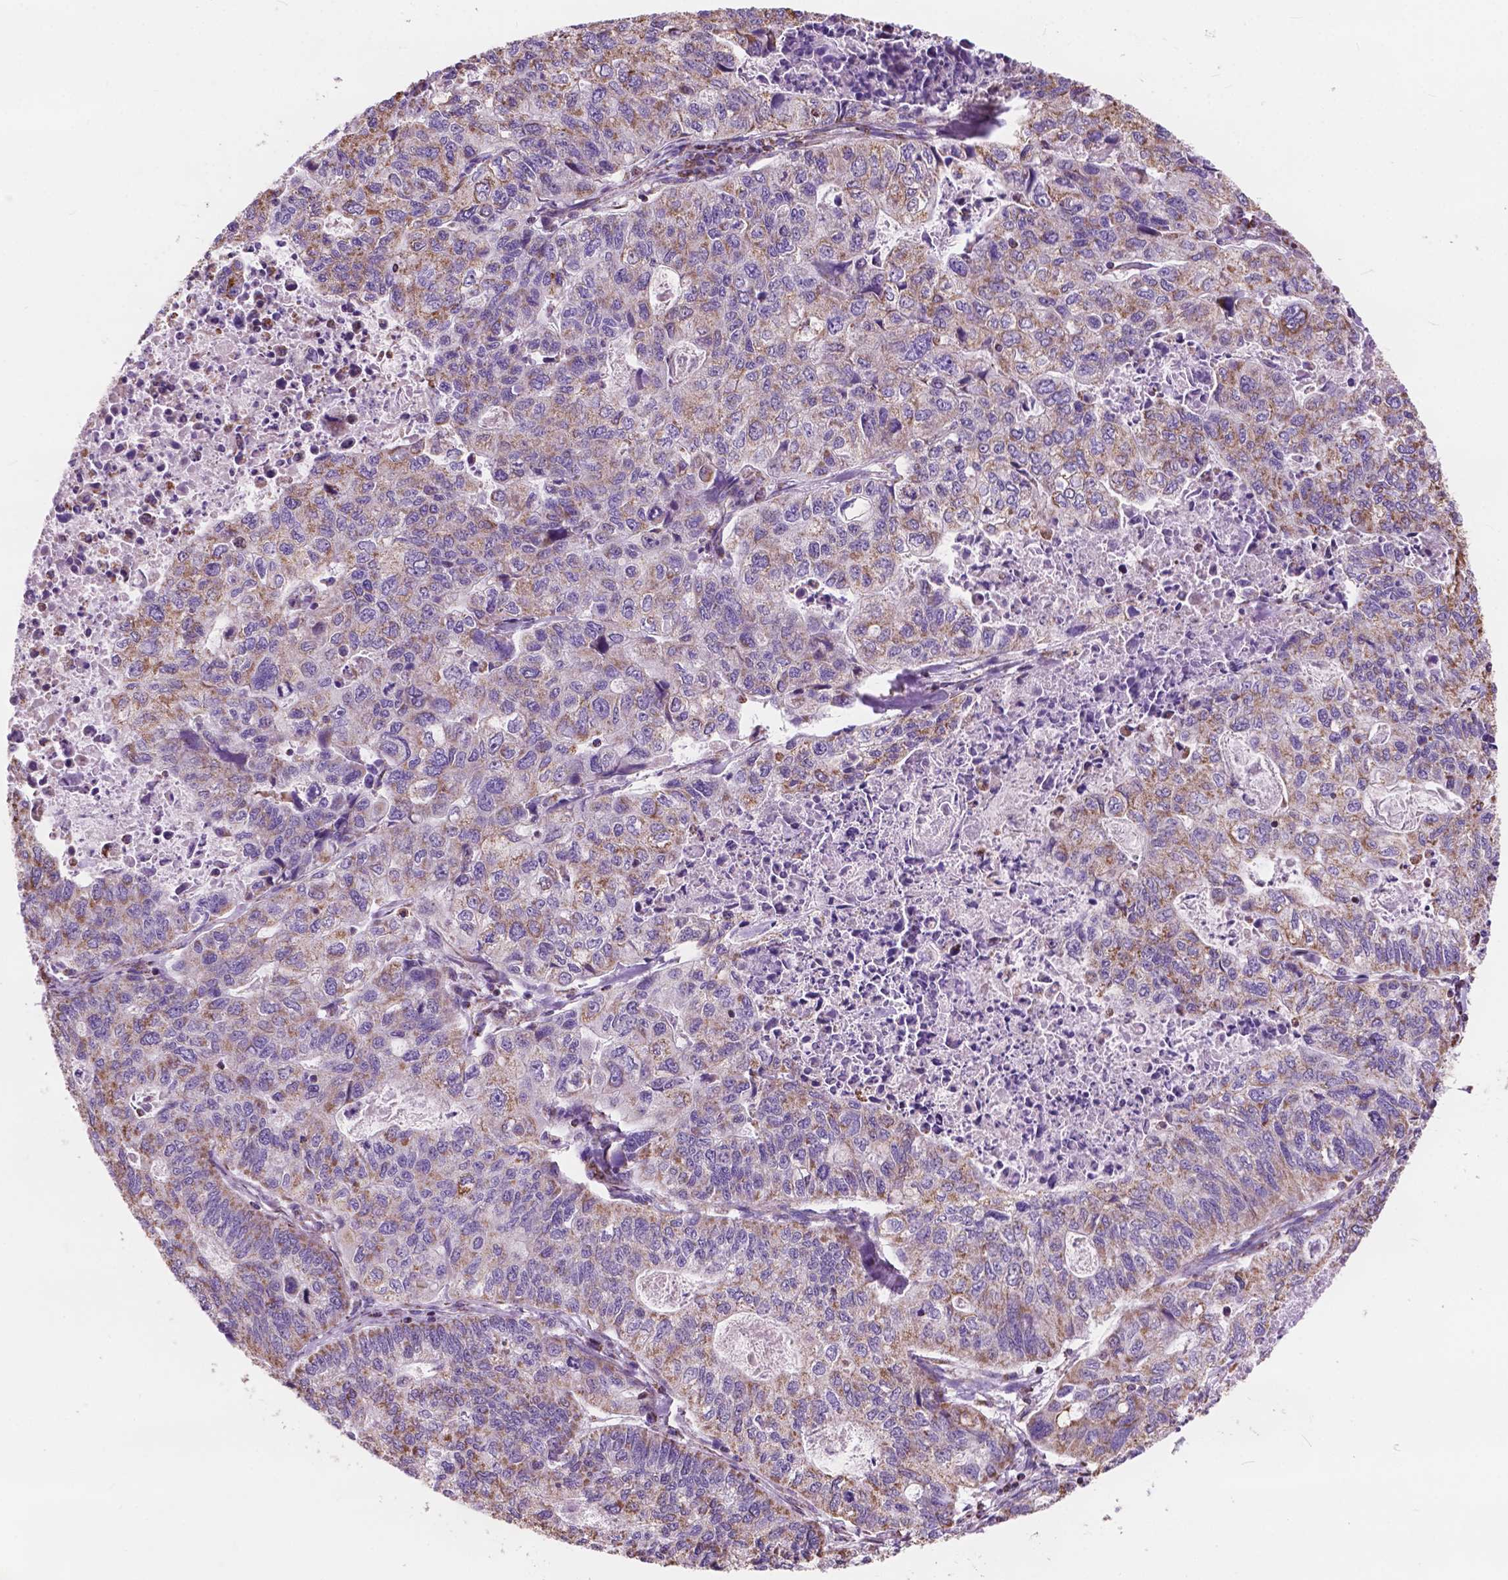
{"staining": {"intensity": "weak", "quantity": "25%-75%", "location": "cytoplasmic/membranous"}, "tissue": "stomach cancer", "cell_type": "Tumor cells", "image_type": "cancer", "snomed": [{"axis": "morphology", "description": "Adenocarcinoma, NOS"}, {"axis": "topography", "description": "Stomach, upper"}], "caption": "Protein staining demonstrates weak cytoplasmic/membranous expression in about 25%-75% of tumor cells in stomach cancer.", "gene": "SCOC", "patient": {"sex": "female", "age": 67}}